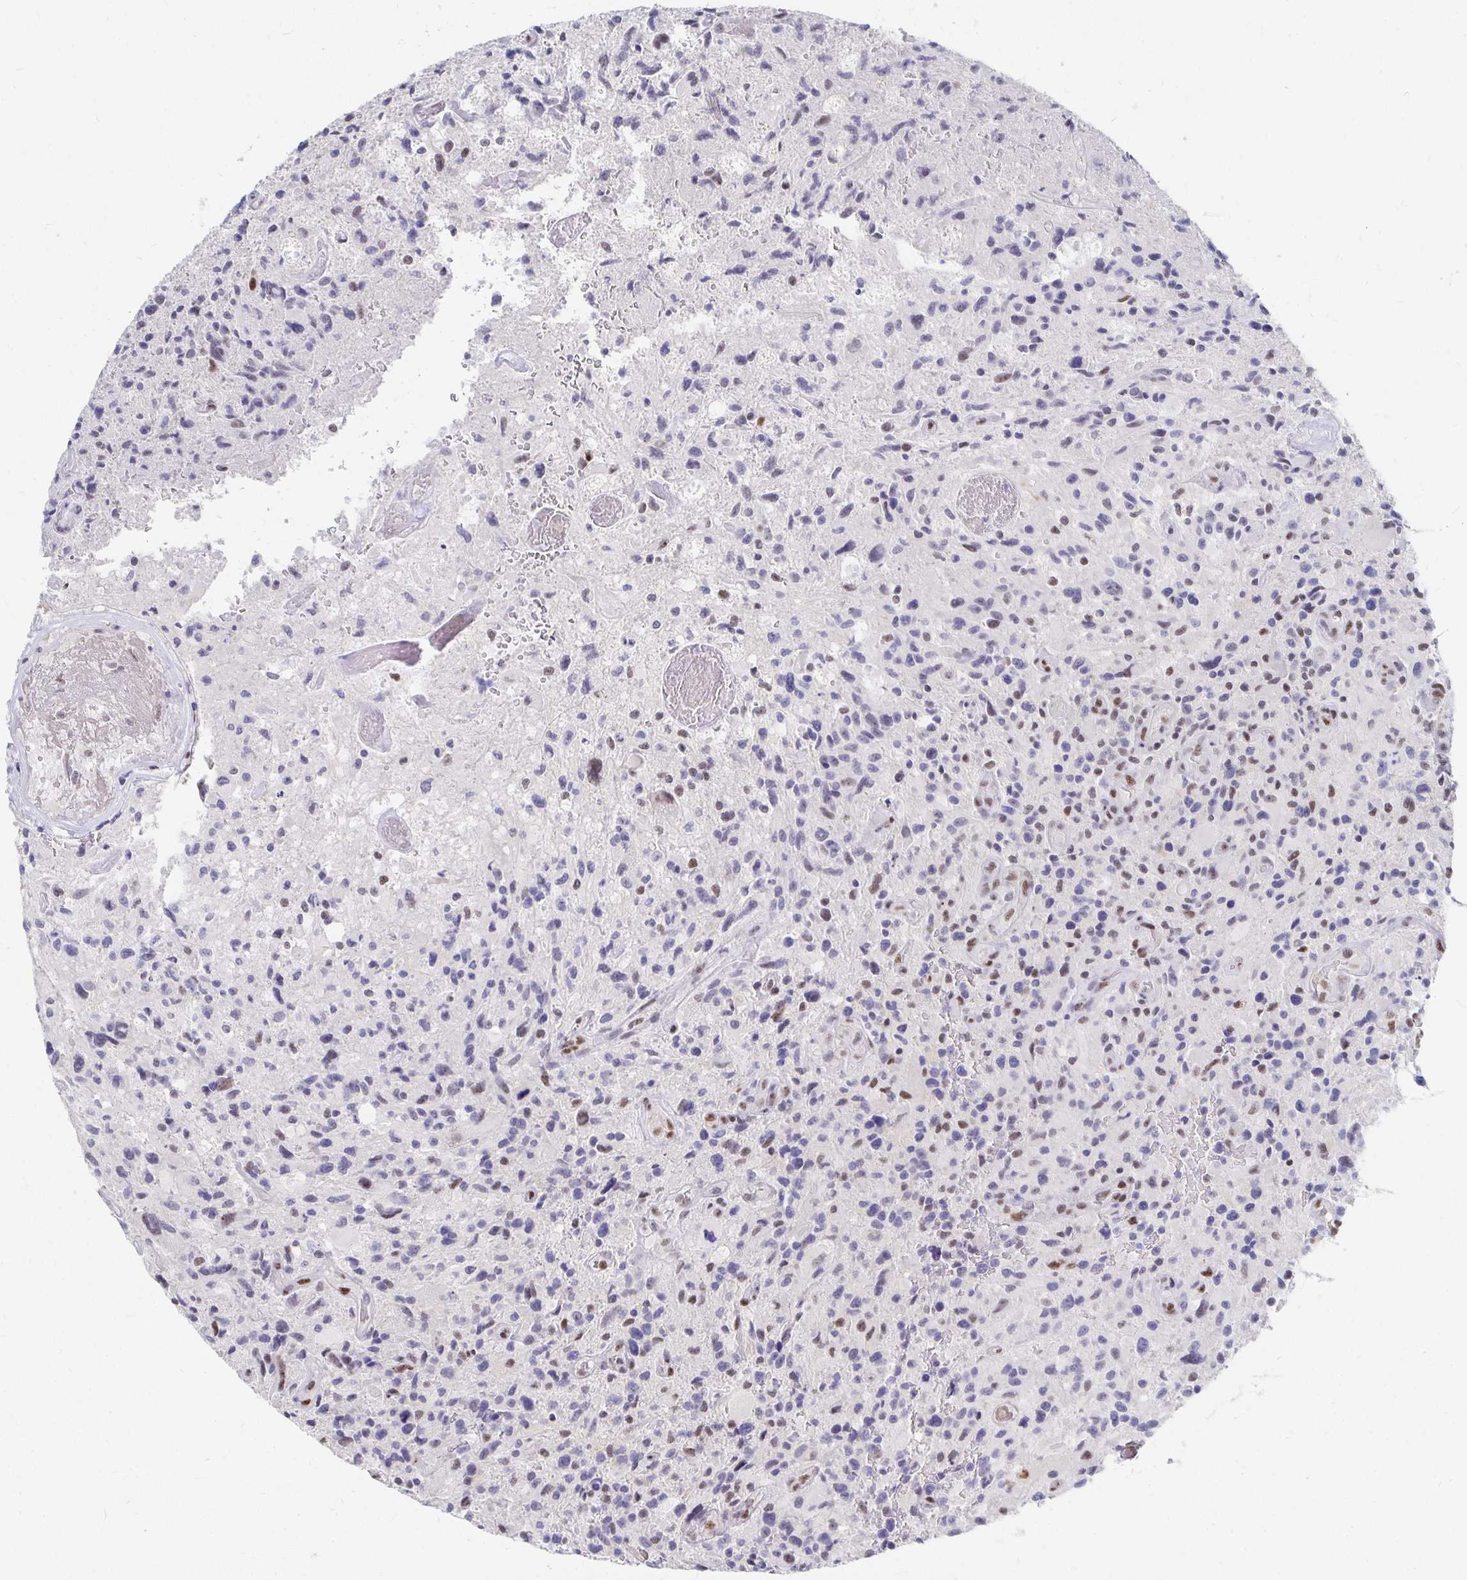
{"staining": {"intensity": "weak", "quantity": "<25%", "location": "nuclear"}, "tissue": "glioma", "cell_type": "Tumor cells", "image_type": "cancer", "snomed": [{"axis": "morphology", "description": "Glioma, malignant, High grade"}, {"axis": "topography", "description": "Brain"}], "caption": "DAB (3,3'-diaminobenzidine) immunohistochemical staining of malignant glioma (high-grade) displays no significant positivity in tumor cells.", "gene": "CLIC3", "patient": {"sex": "male", "age": 63}}